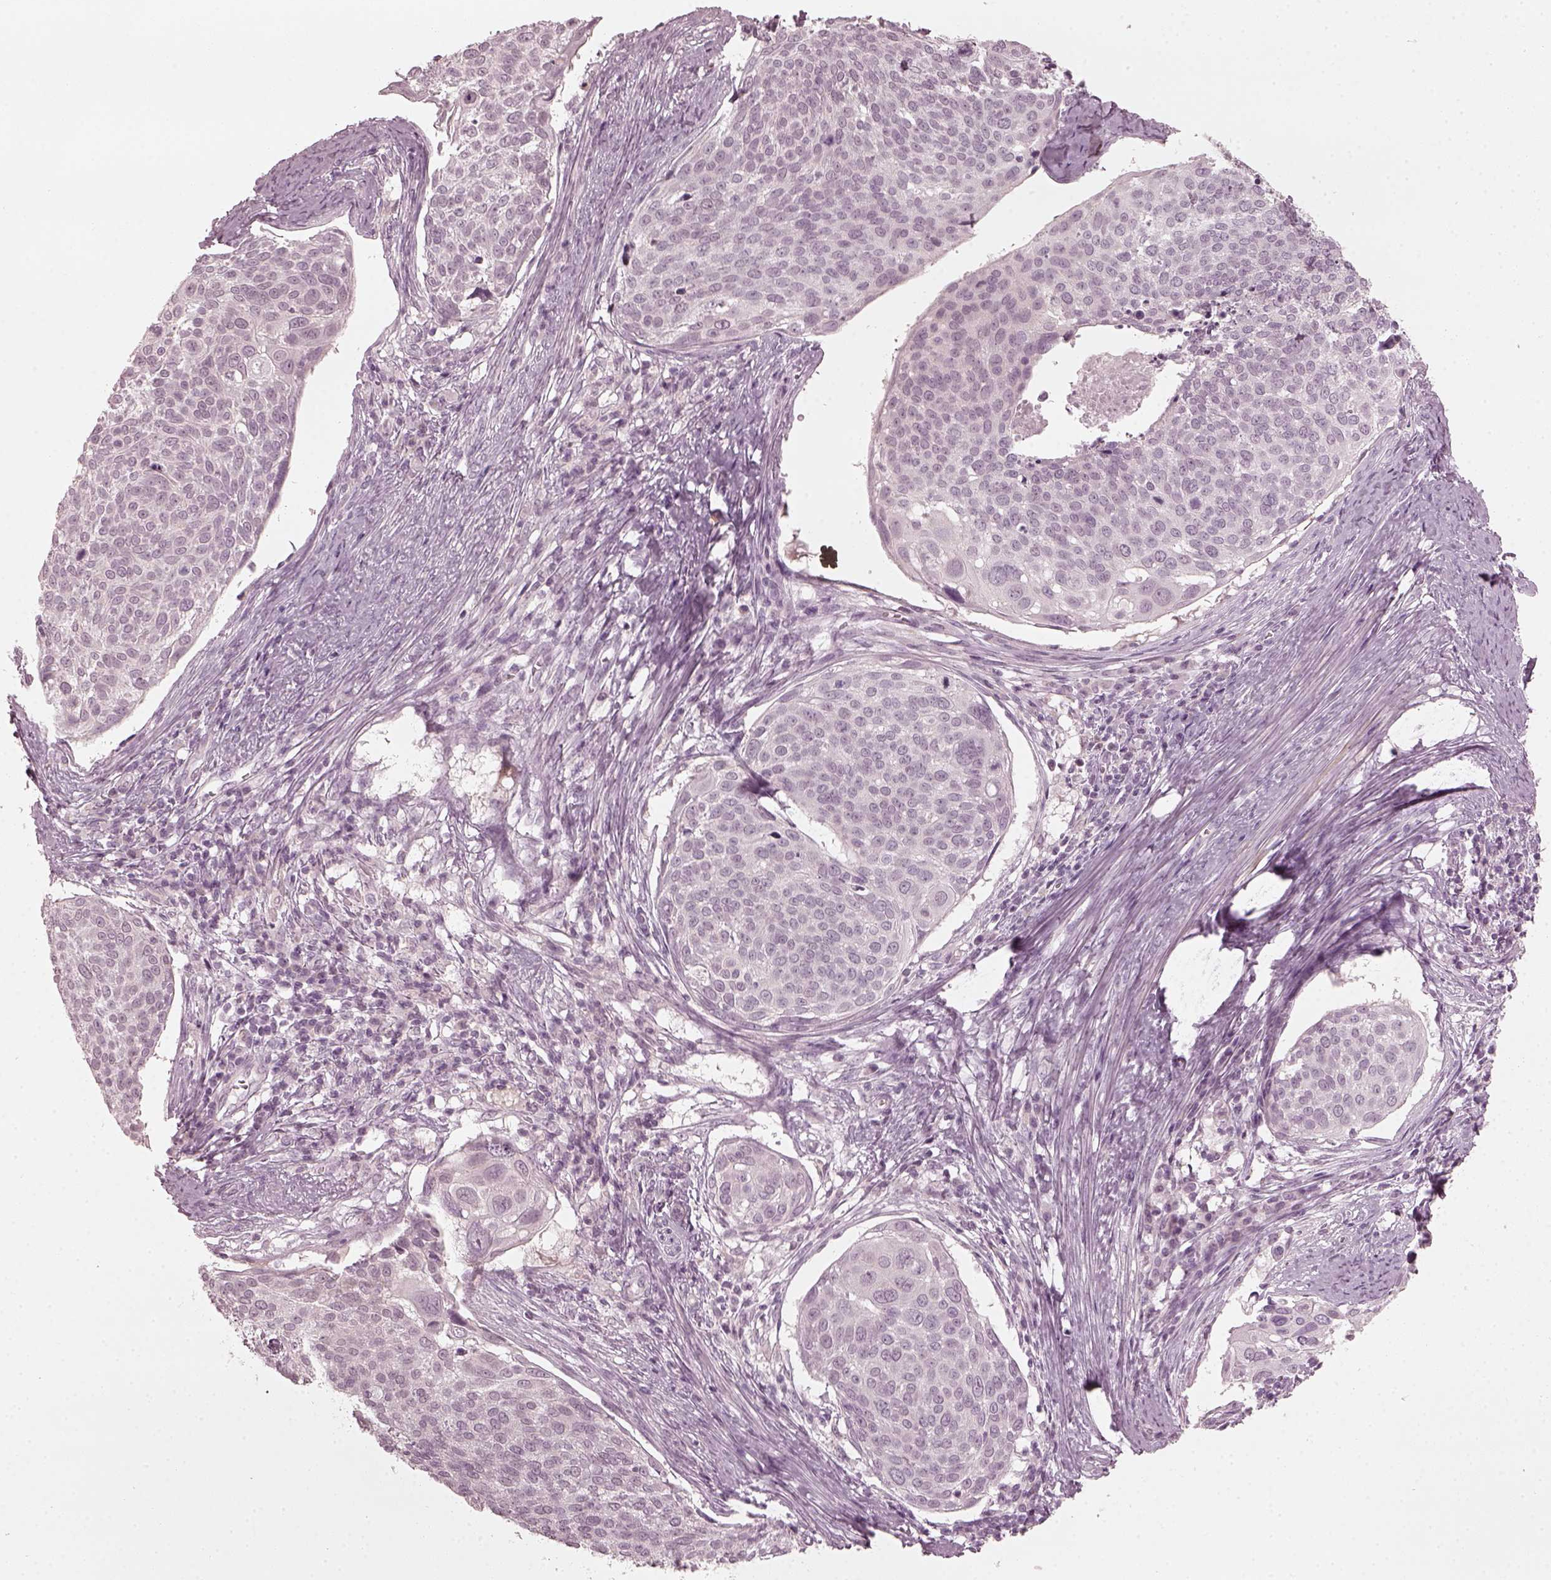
{"staining": {"intensity": "negative", "quantity": "none", "location": "none"}, "tissue": "cervical cancer", "cell_type": "Tumor cells", "image_type": "cancer", "snomed": [{"axis": "morphology", "description": "Squamous cell carcinoma, NOS"}, {"axis": "topography", "description": "Cervix"}], "caption": "The IHC image has no significant positivity in tumor cells of squamous cell carcinoma (cervical) tissue.", "gene": "CCDC170", "patient": {"sex": "female", "age": 39}}